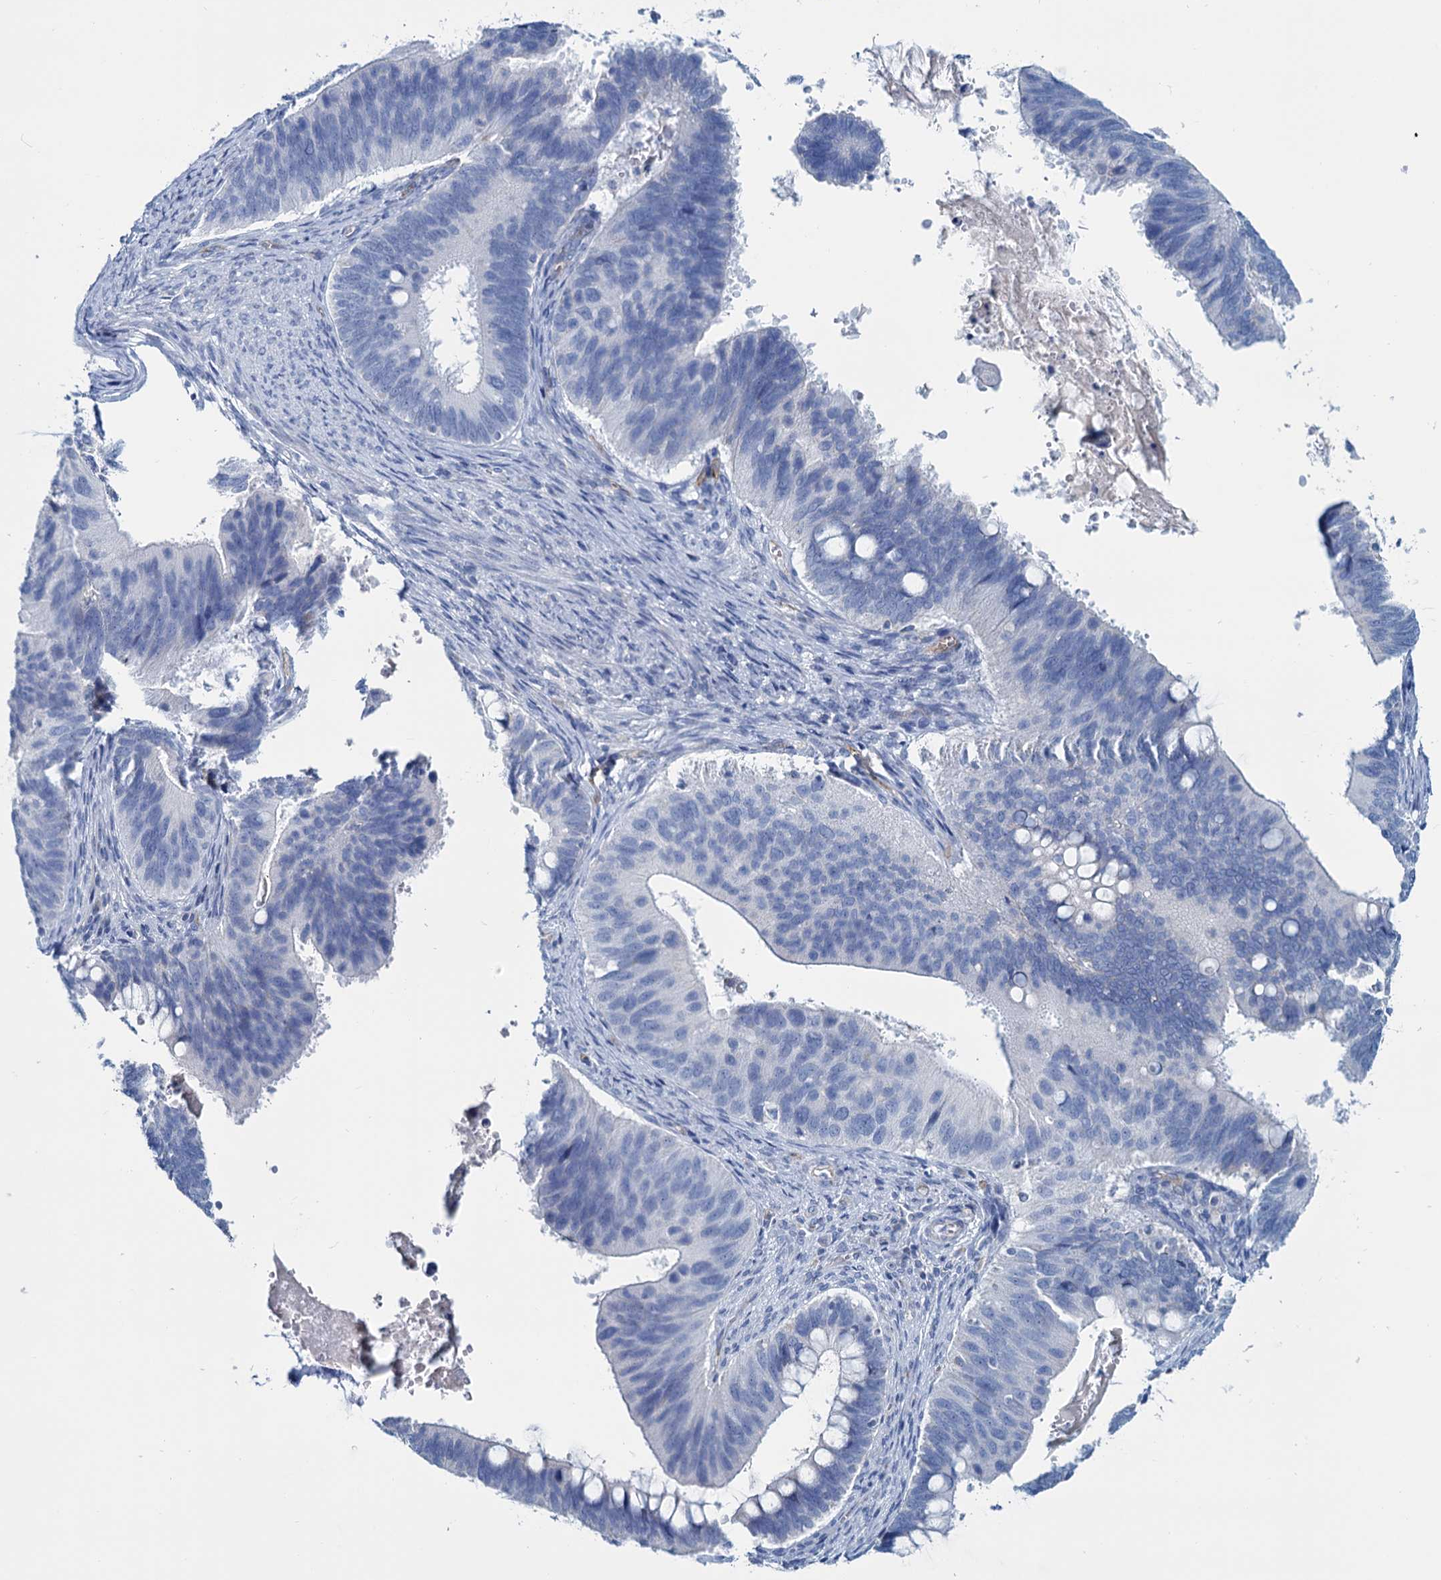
{"staining": {"intensity": "negative", "quantity": "none", "location": "none"}, "tissue": "cervical cancer", "cell_type": "Tumor cells", "image_type": "cancer", "snomed": [{"axis": "morphology", "description": "Adenocarcinoma, NOS"}, {"axis": "topography", "description": "Cervix"}], "caption": "Tumor cells show no significant positivity in cervical cancer (adenocarcinoma).", "gene": "SLC1A3", "patient": {"sex": "female", "age": 42}}